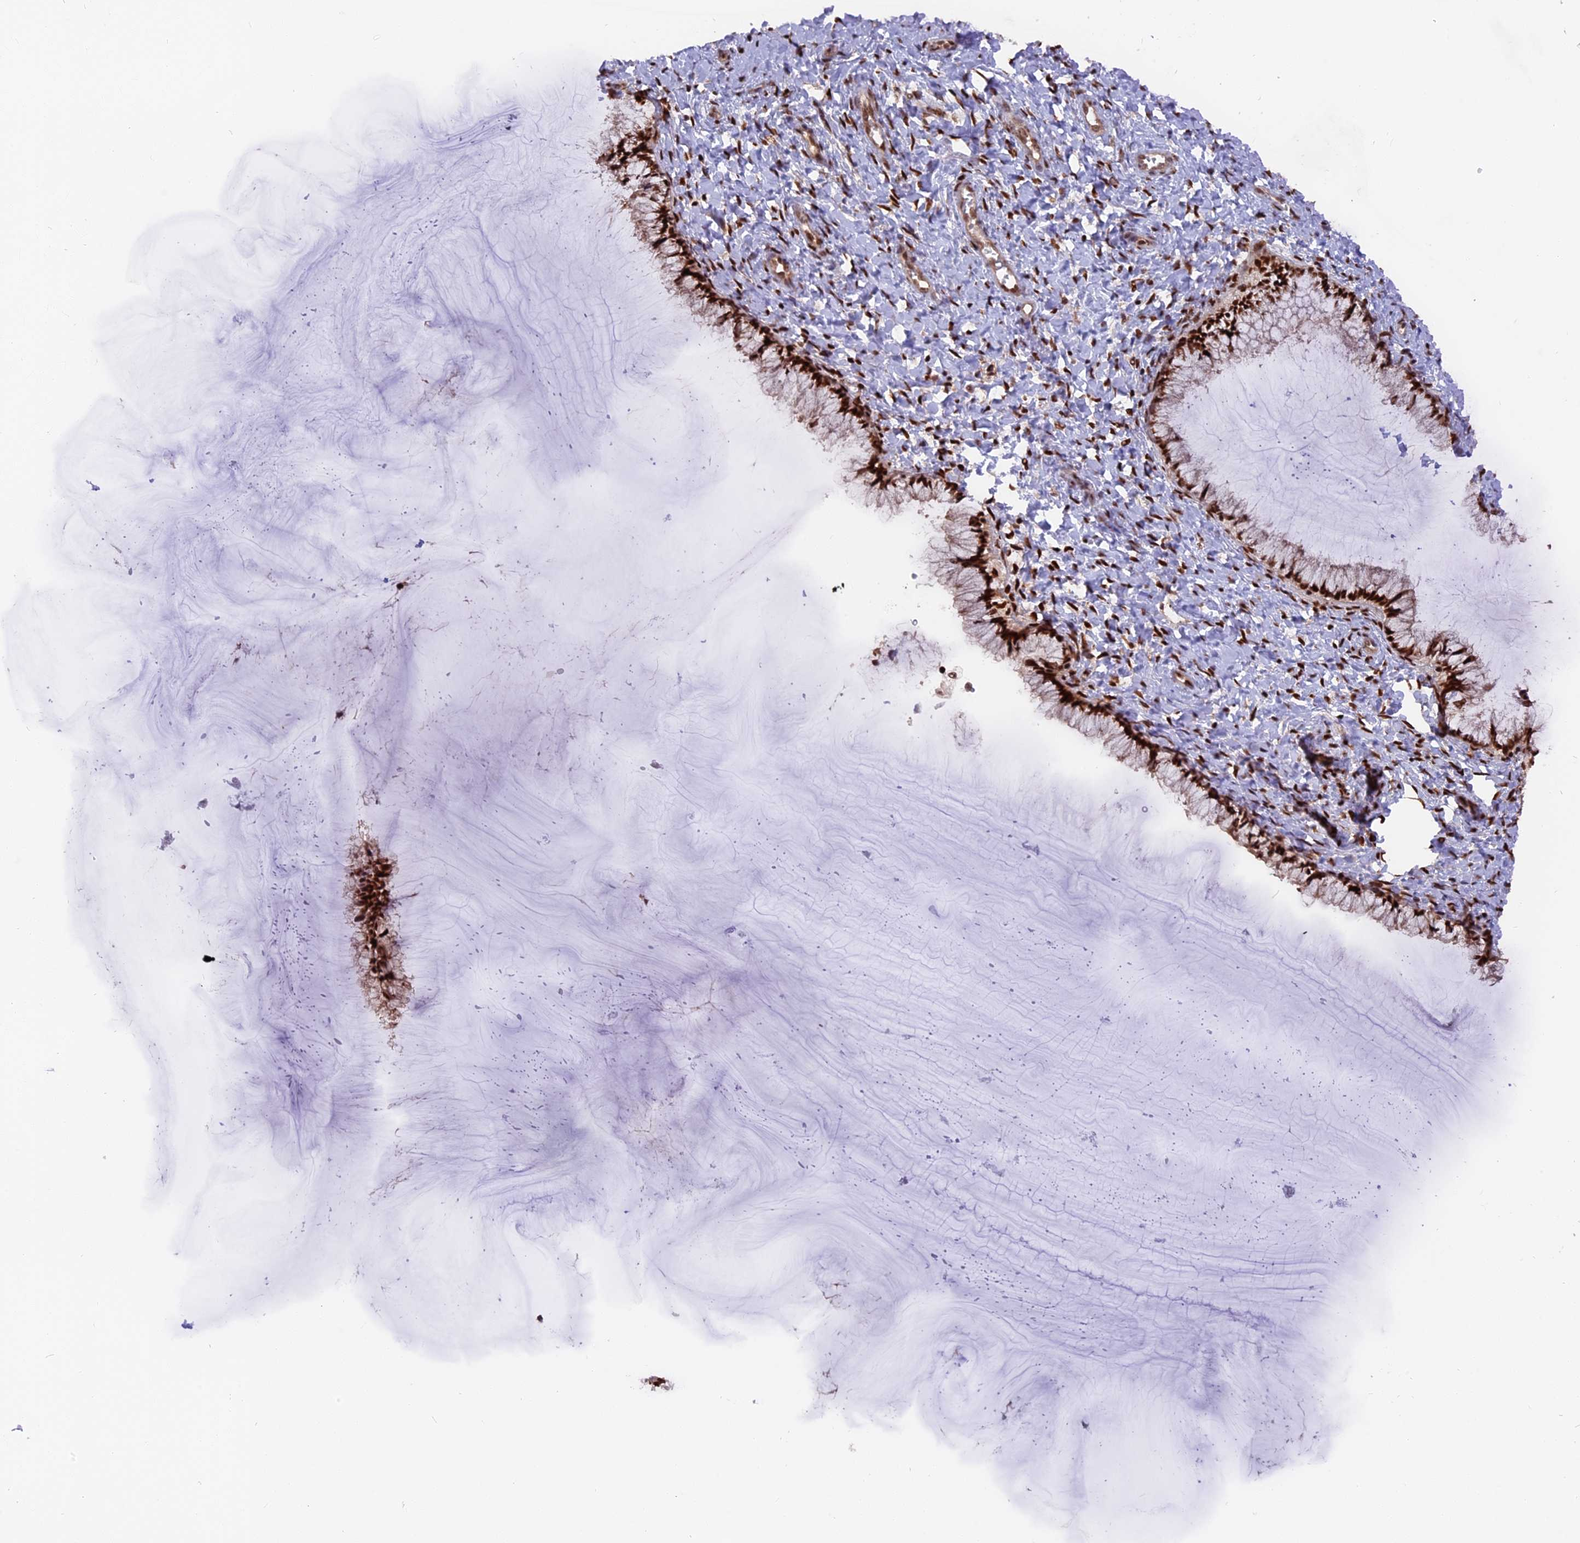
{"staining": {"intensity": "strong", "quantity": ">75%", "location": "nuclear"}, "tissue": "cervix", "cell_type": "Glandular cells", "image_type": "normal", "snomed": [{"axis": "morphology", "description": "Normal tissue, NOS"}, {"axis": "morphology", "description": "Adenocarcinoma, NOS"}, {"axis": "topography", "description": "Cervix"}], "caption": "Brown immunohistochemical staining in benign cervix exhibits strong nuclear positivity in approximately >75% of glandular cells.", "gene": "RAMACL", "patient": {"sex": "female", "age": 29}}